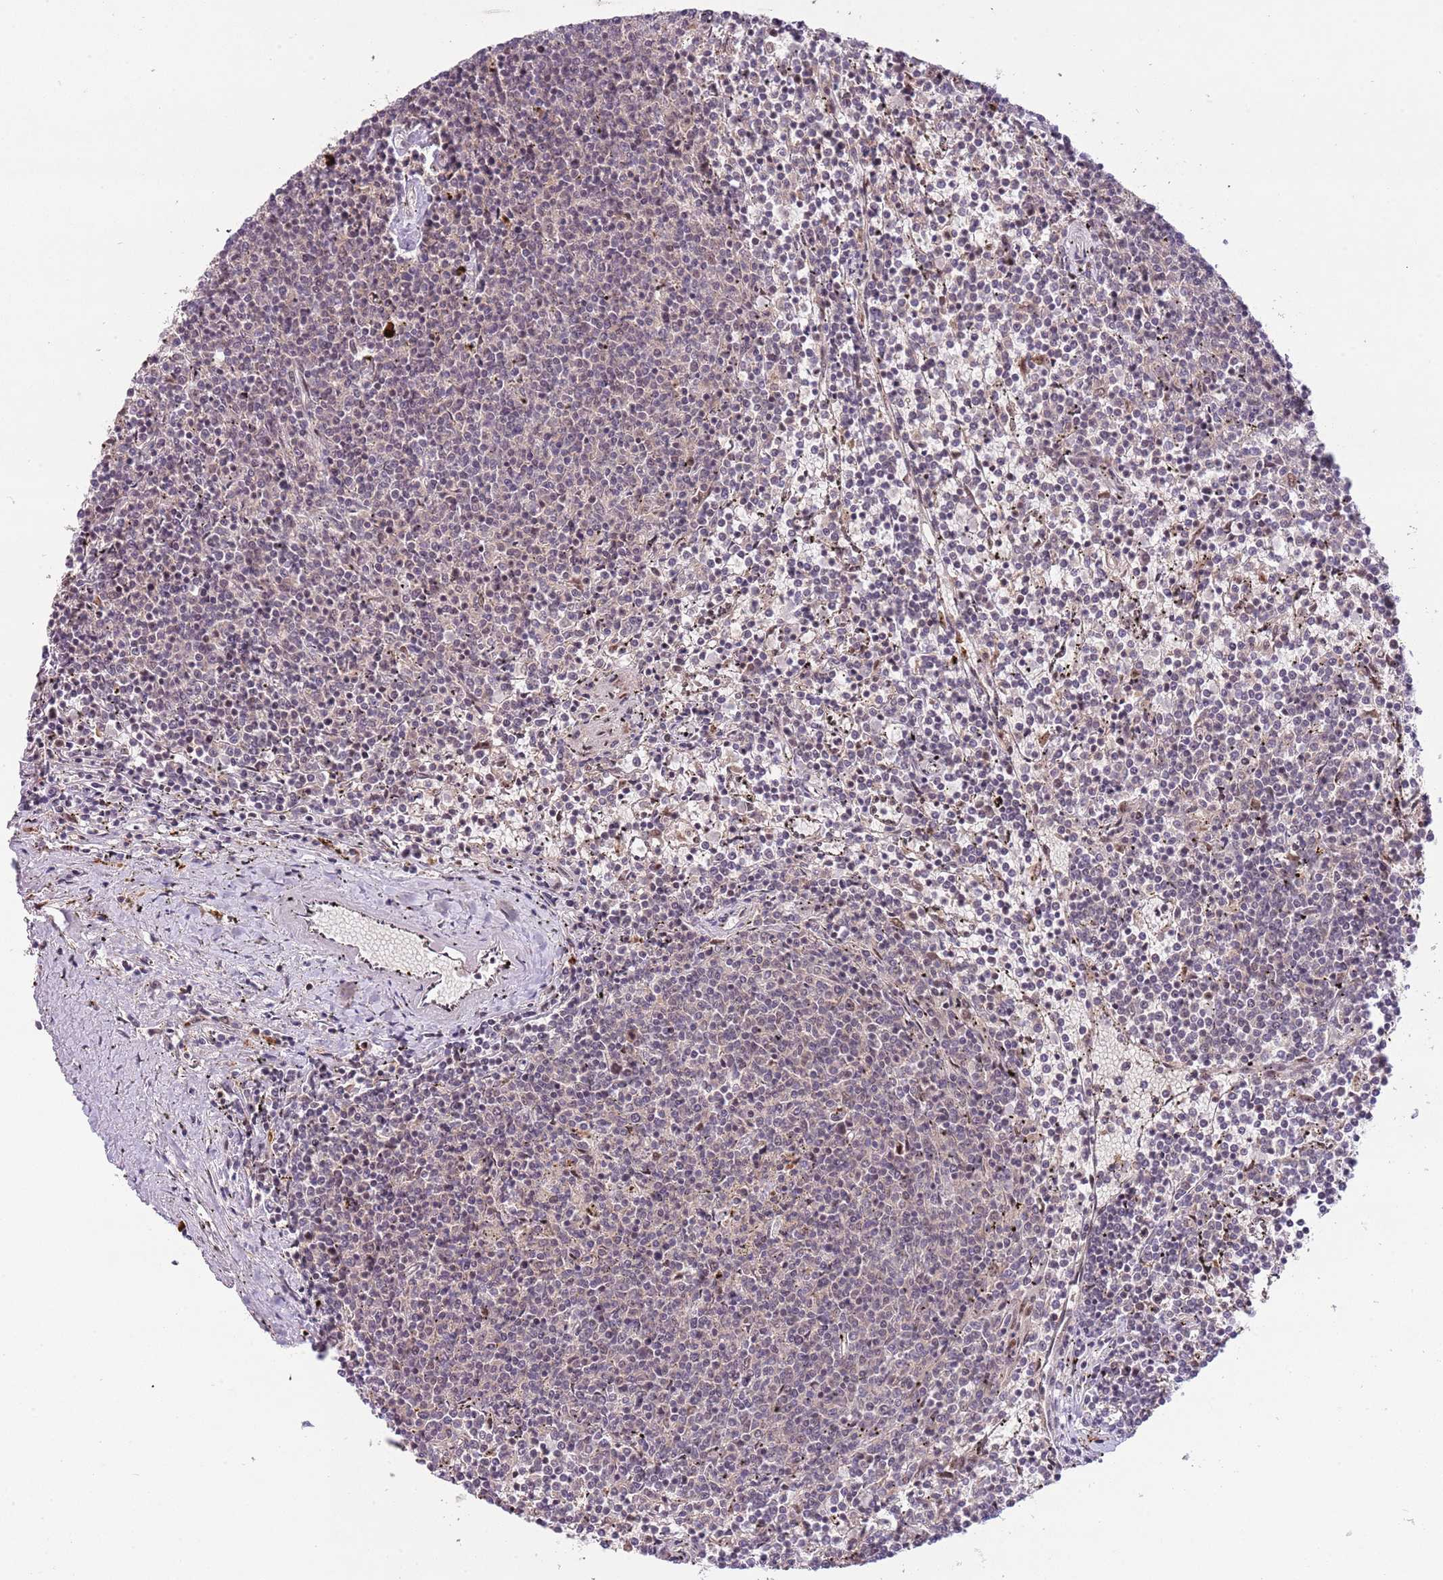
{"staining": {"intensity": "negative", "quantity": "none", "location": "none"}, "tissue": "lymphoma", "cell_type": "Tumor cells", "image_type": "cancer", "snomed": [{"axis": "morphology", "description": "Malignant lymphoma, non-Hodgkin's type, Low grade"}, {"axis": "topography", "description": "Spleen"}], "caption": "DAB immunohistochemical staining of human lymphoma demonstrates no significant staining in tumor cells.", "gene": "TRIM27", "patient": {"sex": "female", "age": 50}}